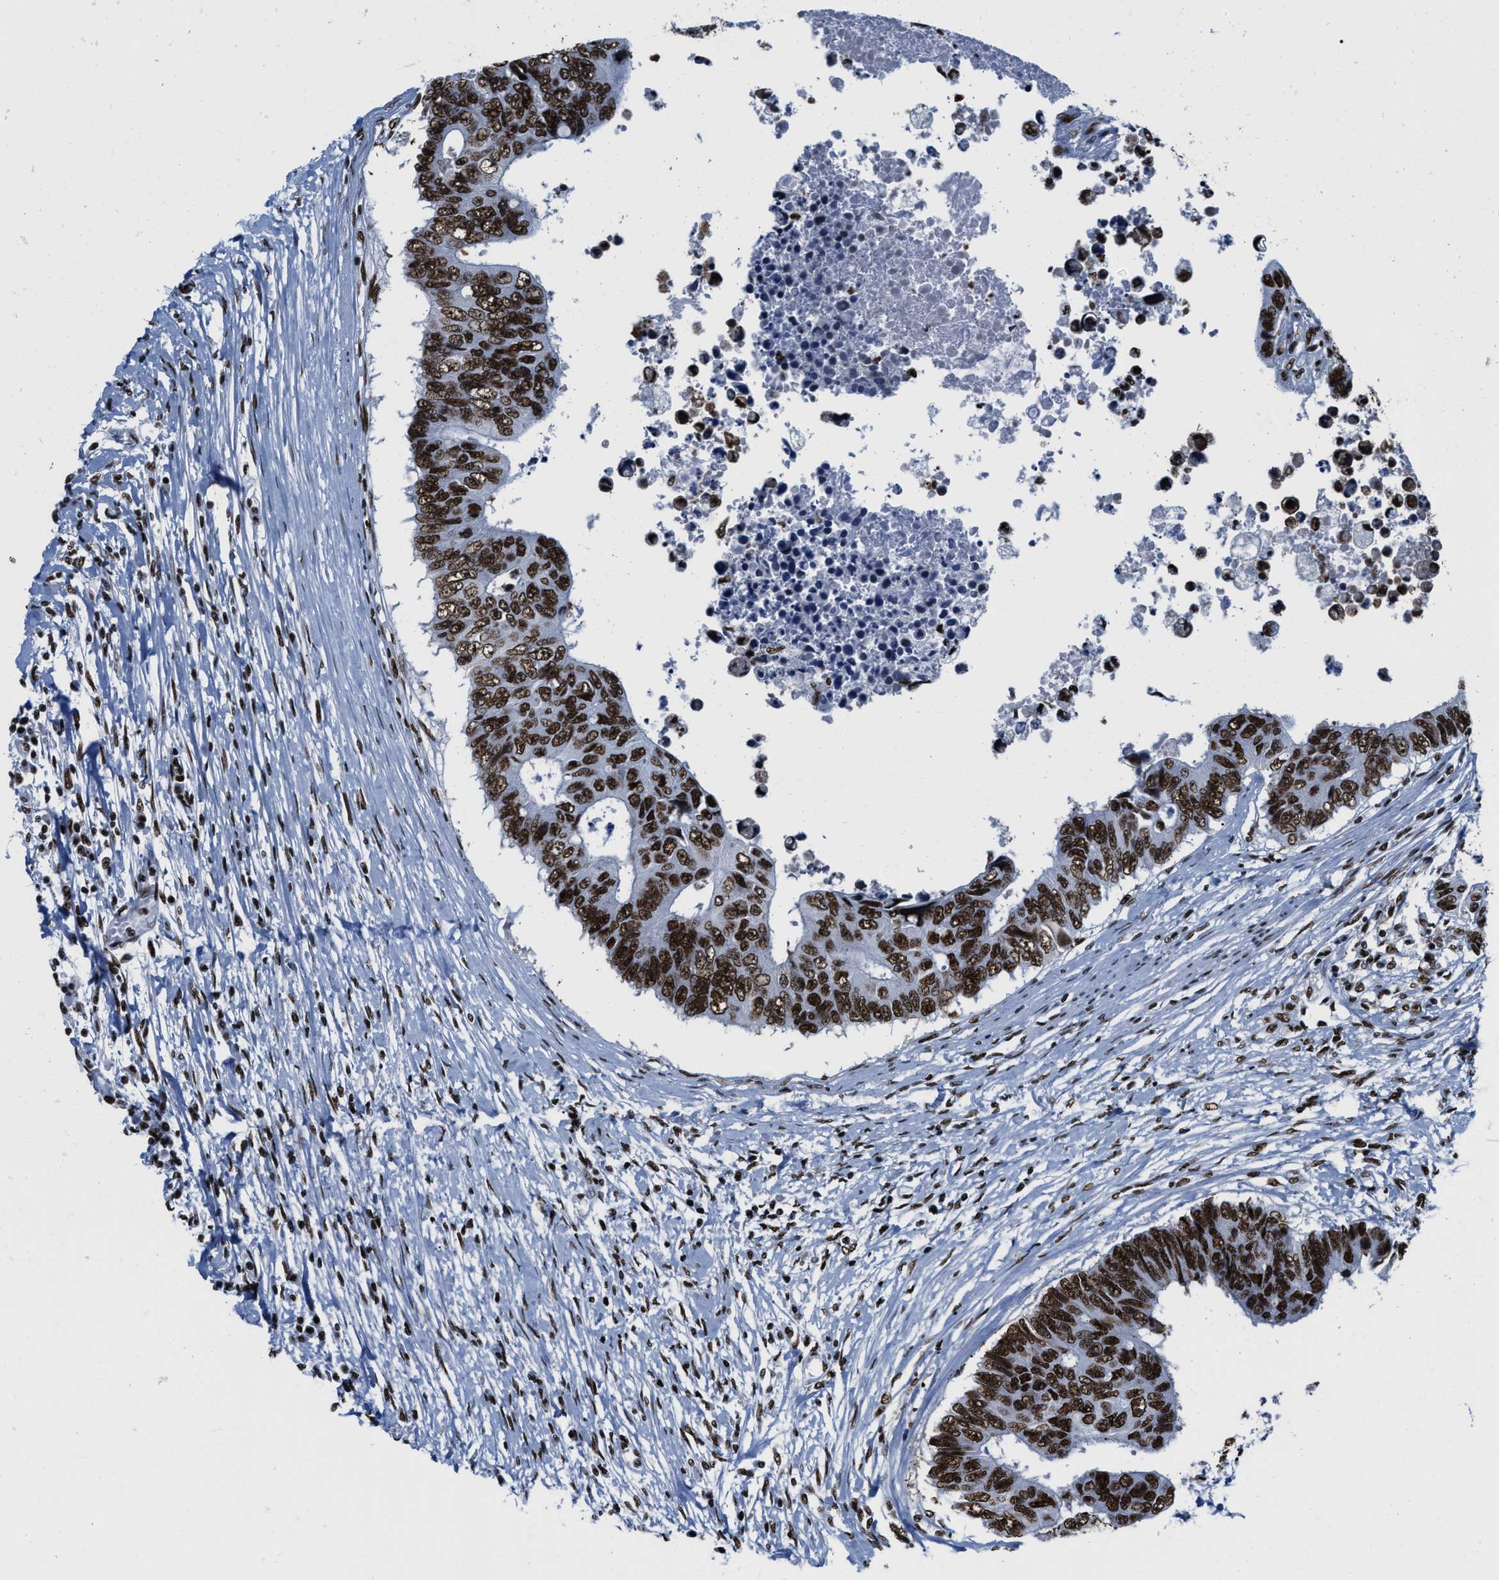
{"staining": {"intensity": "strong", "quantity": ">75%", "location": "nuclear"}, "tissue": "colorectal cancer", "cell_type": "Tumor cells", "image_type": "cancer", "snomed": [{"axis": "morphology", "description": "Adenocarcinoma, NOS"}, {"axis": "topography", "description": "Rectum"}], "caption": "A micrograph showing strong nuclear expression in about >75% of tumor cells in colorectal adenocarcinoma, as visualized by brown immunohistochemical staining.", "gene": "SMARCC2", "patient": {"sex": "male", "age": 84}}